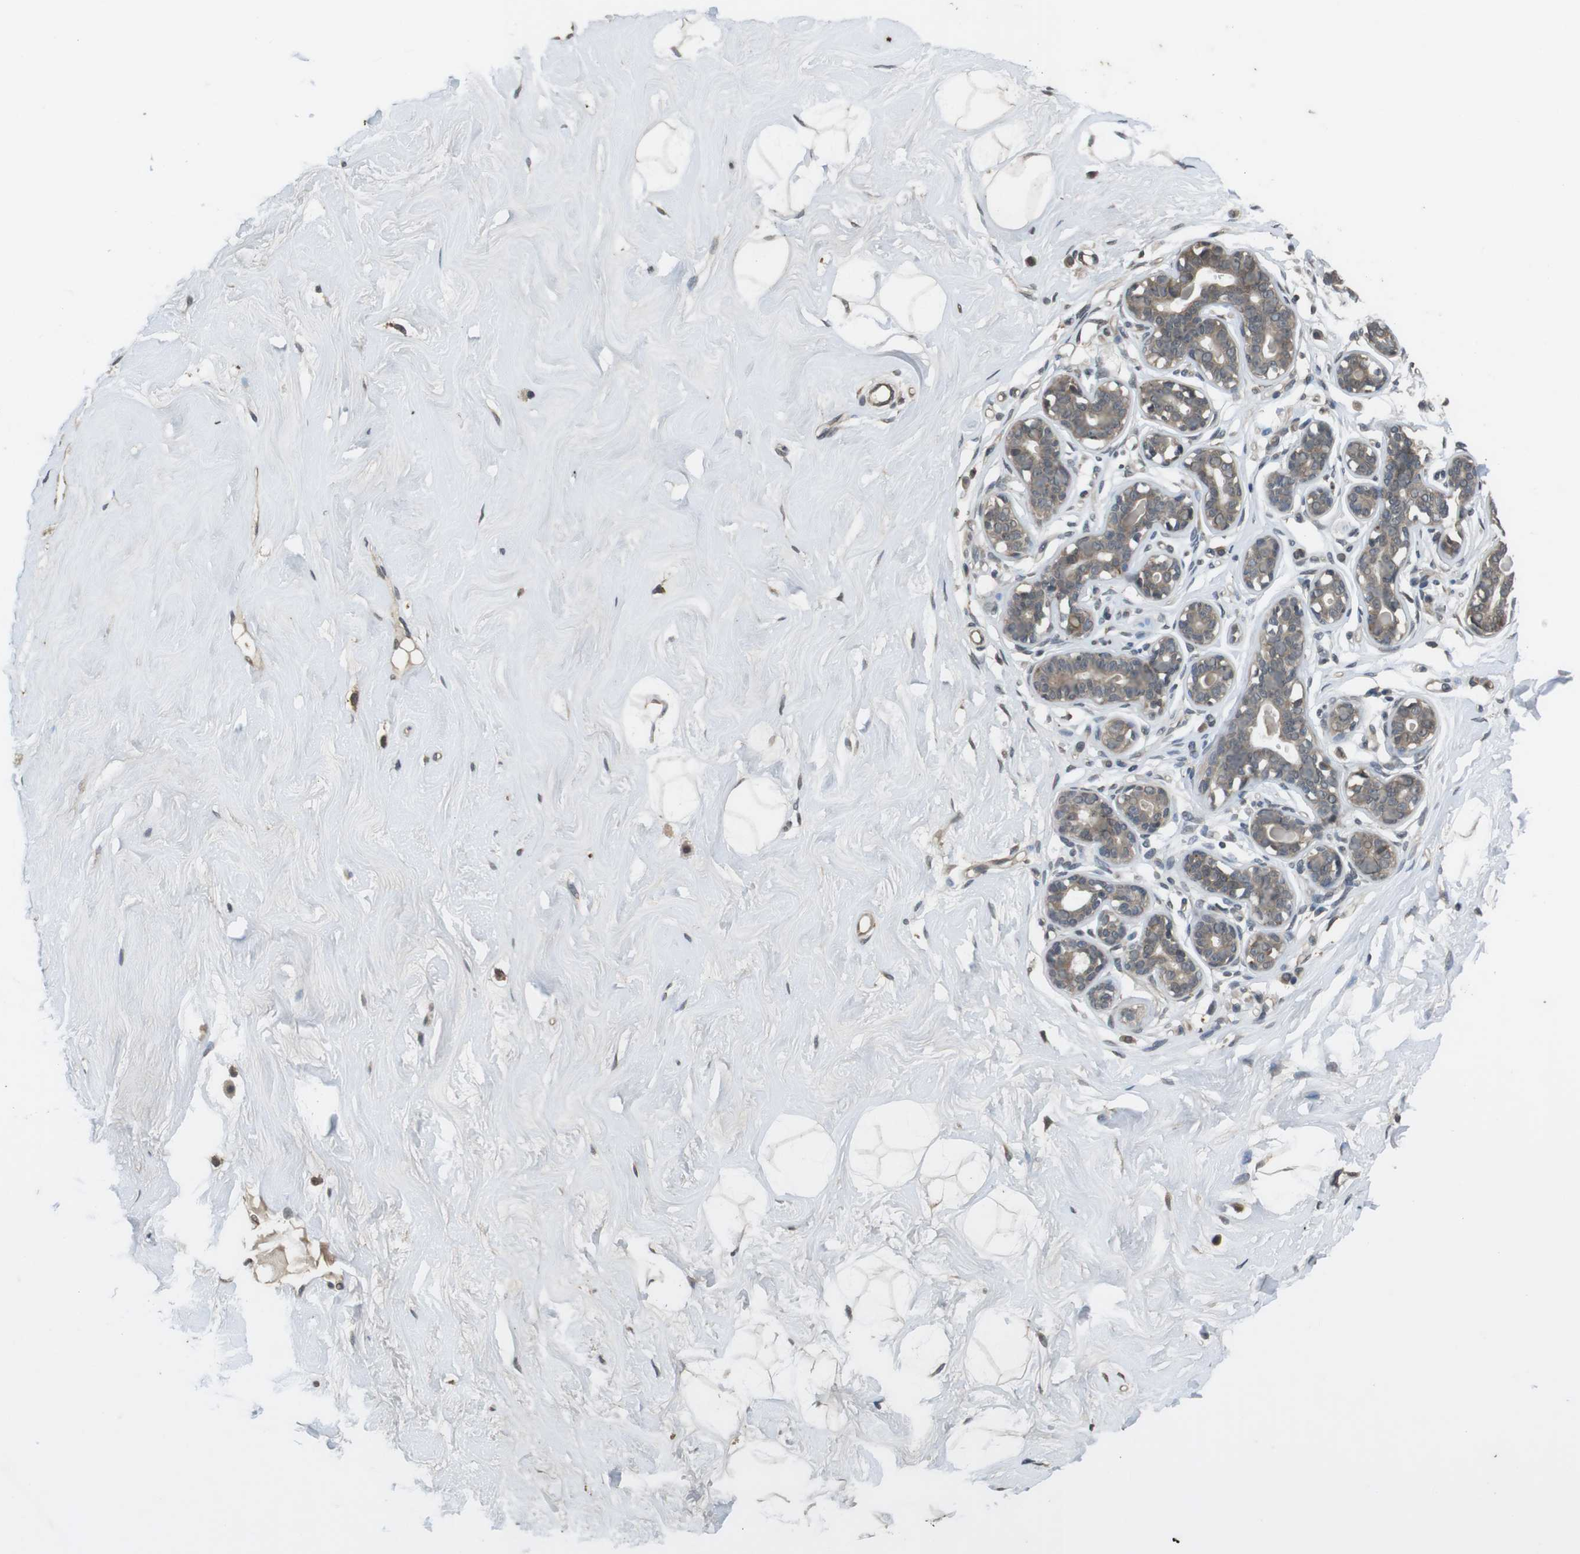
{"staining": {"intensity": "weak", "quantity": ">75%", "location": "cytoplasmic/membranous"}, "tissue": "breast", "cell_type": "Adipocytes", "image_type": "normal", "snomed": [{"axis": "morphology", "description": "Normal tissue, NOS"}, {"axis": "topography", "description": "Breast"}], "caption": "Immunohistochemistry (IHC) histopathology image of unremarkable human breast stained for a protein (brown), which shows low levels of weak cytoplasmic/membranous staining in approximately >75% of adipocytes.", "gene": "FZD10", "patient": {"sex": "female", "age": 23}}